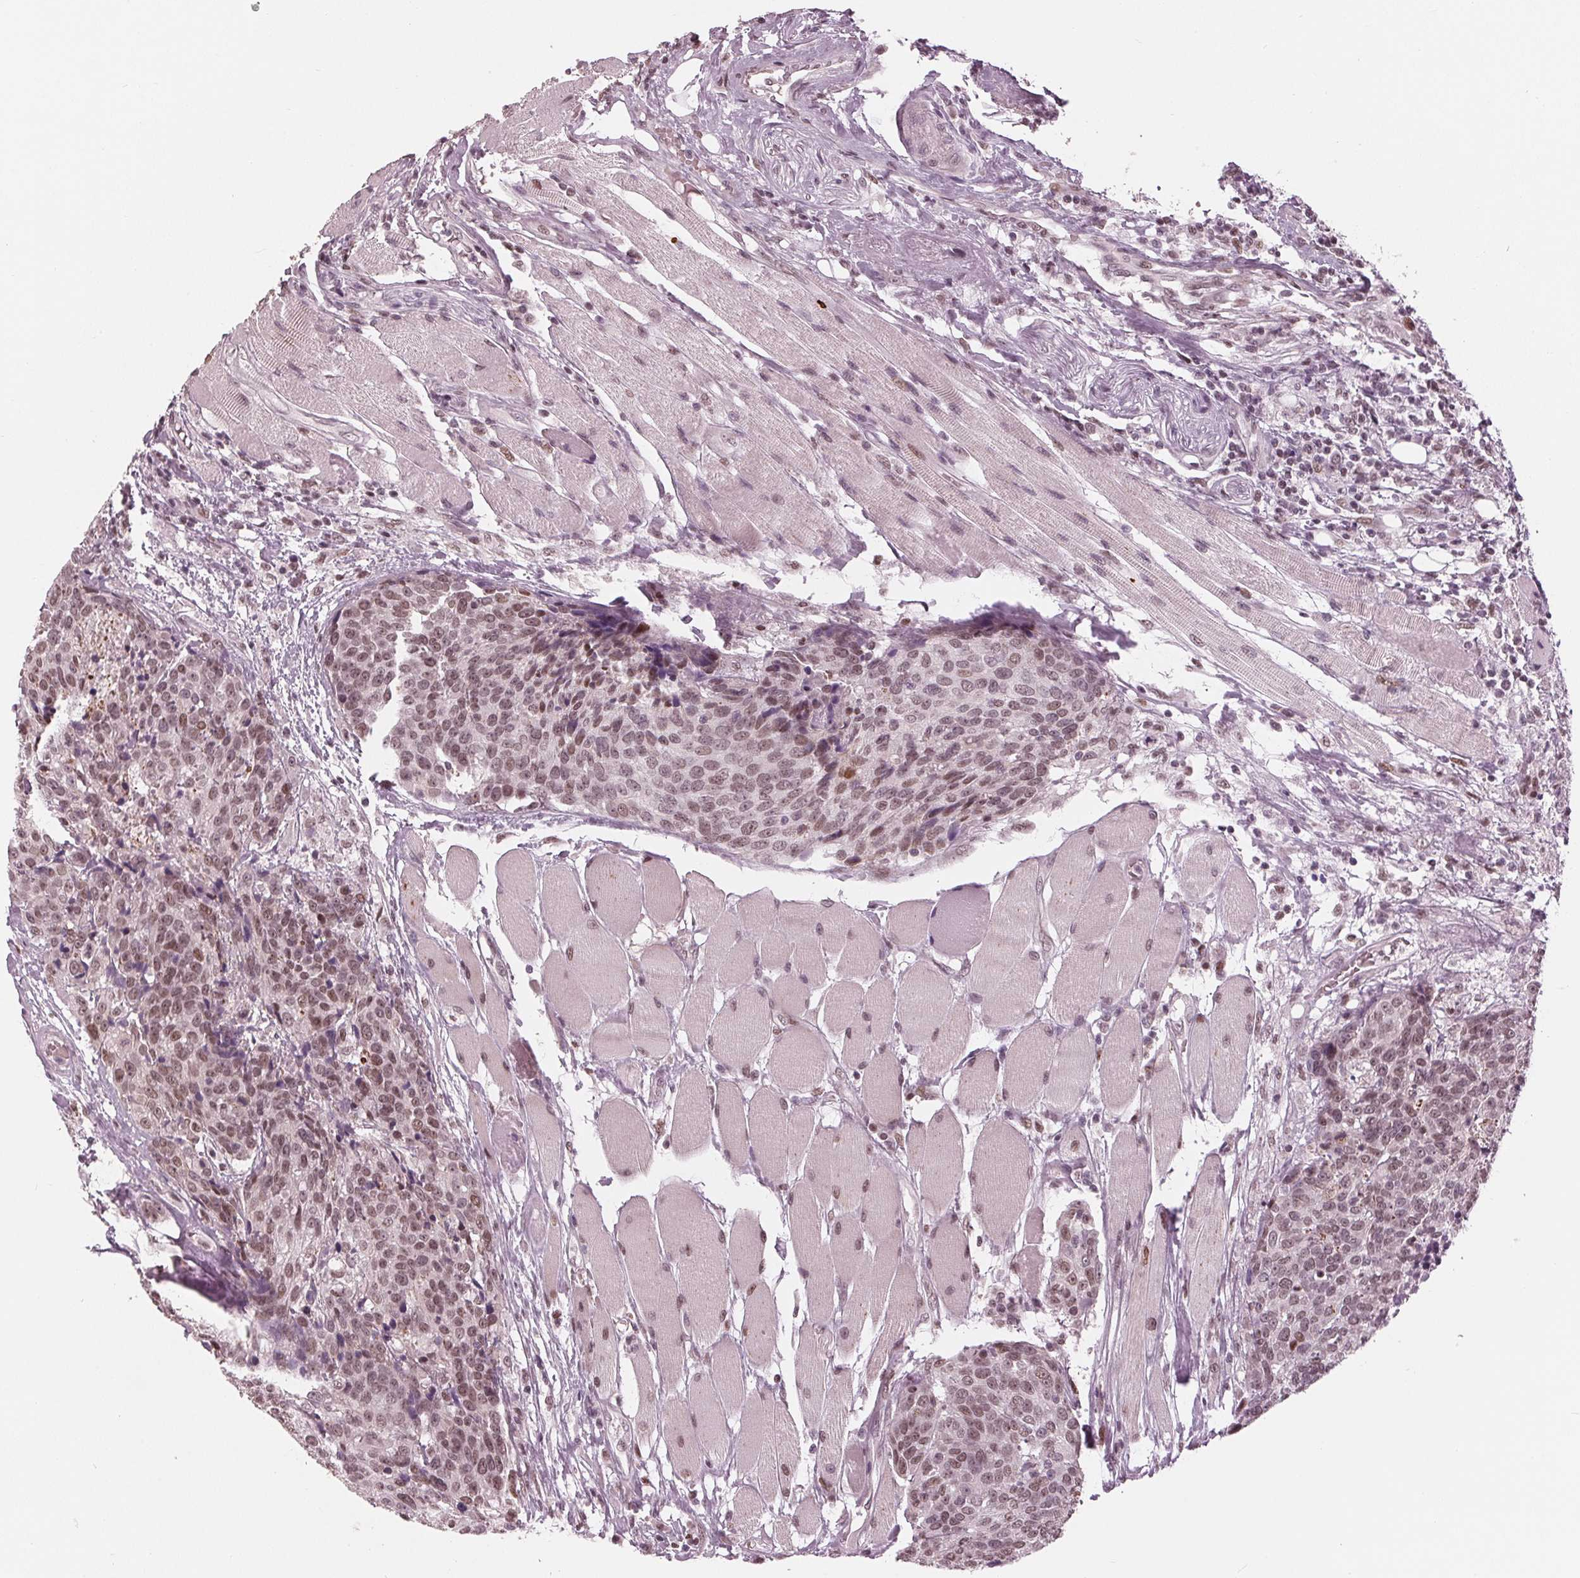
{"staining": {"intensity": "weak", "quantity": ">75%", "location": "nuclear"}, "tissue": "head and neck cancer", "cell_type": "Tumor cells", "image_type": "cancer", "snomed": [{"axis": "morphology", "description": "Squamous cell carcinoma, NOS"}, {"axis": "topography", "description": "Oral tissue"}, {"axis": "topography", "description": "Head-Neck"}], "caption": "Immunohistochemistry (IHC) photomicrograph of neoplastic tissue: head and neck squamous cell carcinoma stained using immunohistochemistry (IHC) exhibits low levels of weak protein expression localized specifically in the nuclear of tumor cells, appearing as a nuclear brown color.", "gene": "DNMT3L", "patient": {"sex": "male", "age": 64}}